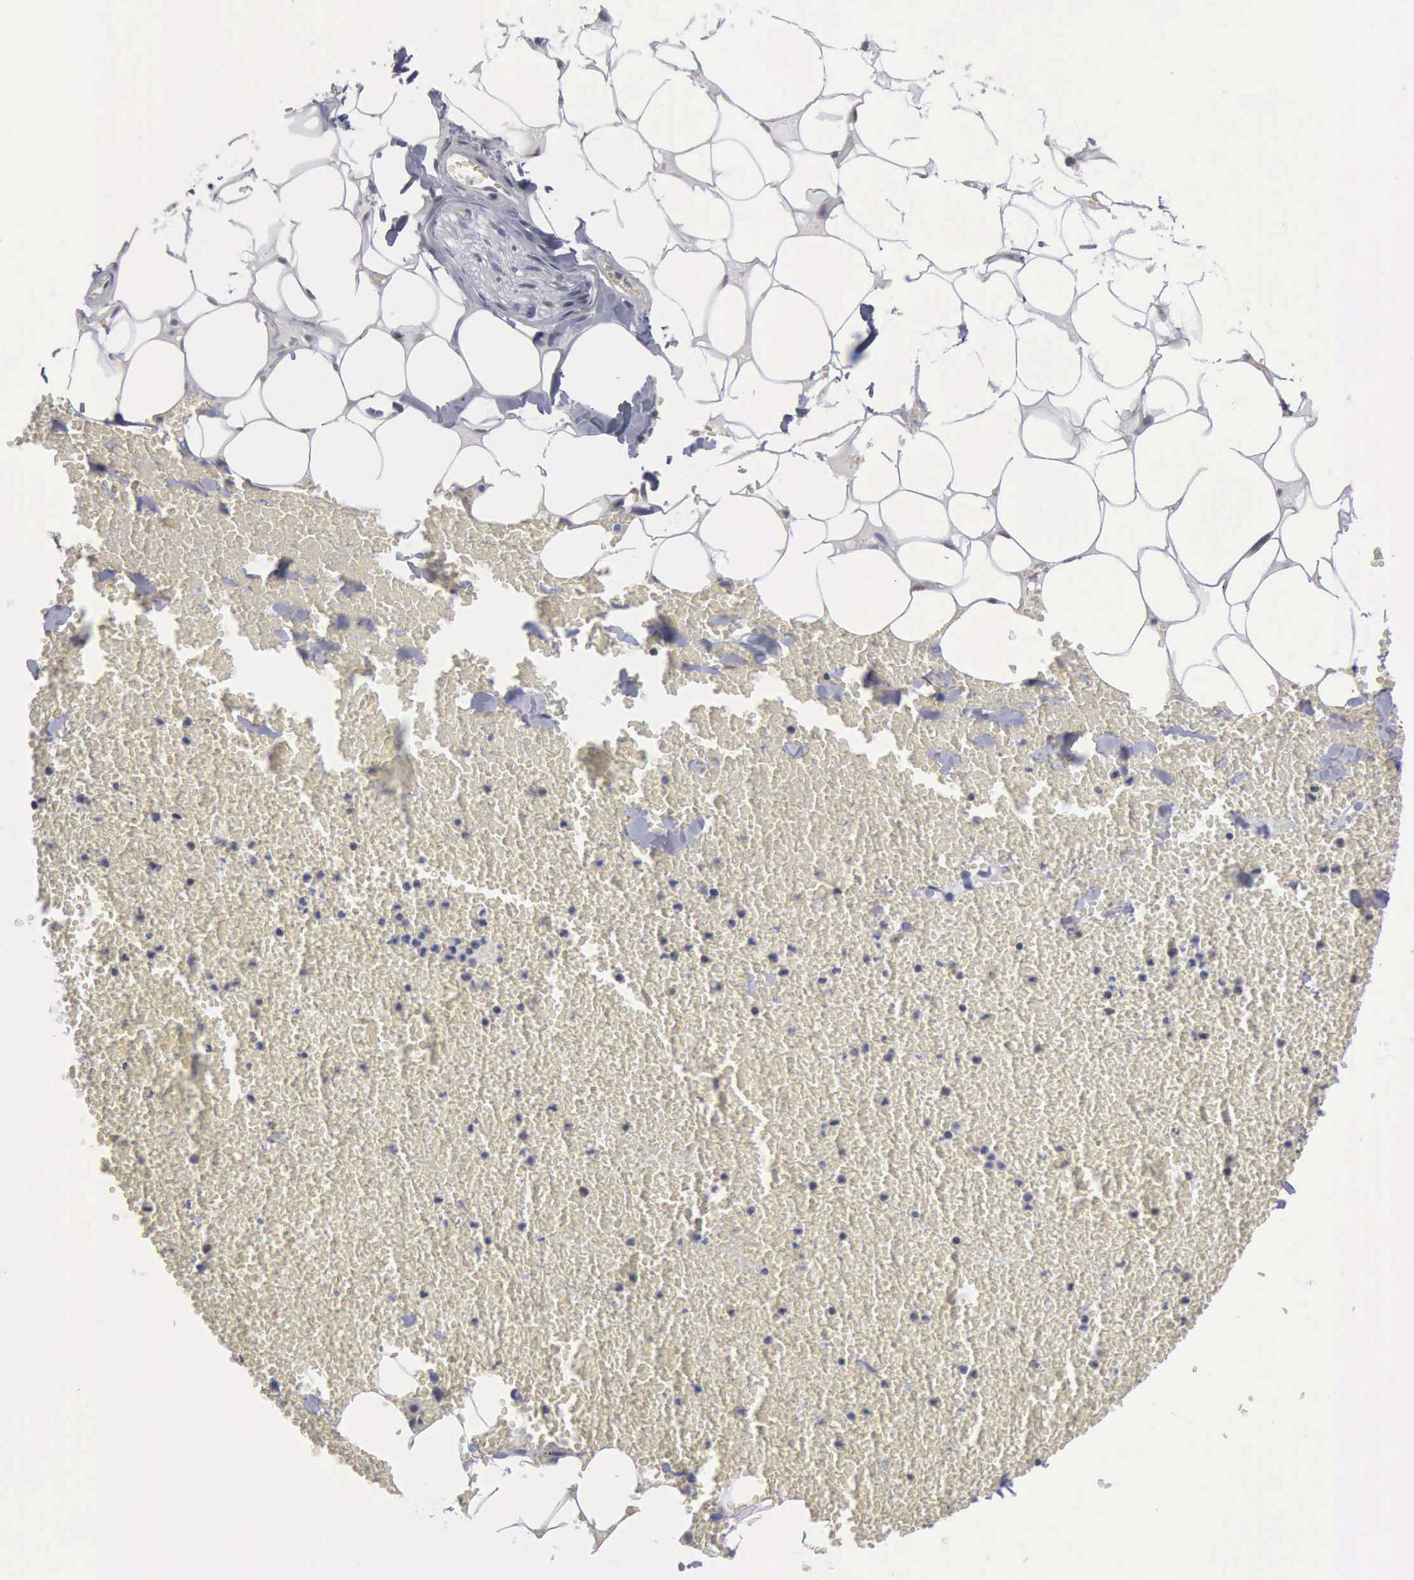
{"staining": {"intensity": "negative", "quantity": "none", "location": "none"}, "tissue": "adipose tissue", "cell_type": "Adipocytes", "image_type": "normal", "snomed": [{"axis": "morphology", "description": "Normal tissue, NOS"}, {"axis": "morphology", "description": "Inflammation, NOS"}, {"axis": "topography", "description": "Lymph node"}, {"axis": "topography", "description": "Peripheral nerve tissue"}], "caption": "The immunohistochemistry (IHC) micrograph has no significant positivity in adipocytes of adipose tissue. Brightfield microscopy of immunohistochemistry stained with DAB (3,3'-diaminobenzidine) (brown) and hematoxylin (blue), captured at high magnification.", "gene": "UPB1", "patient": {"sex": "male", "age": 52}}